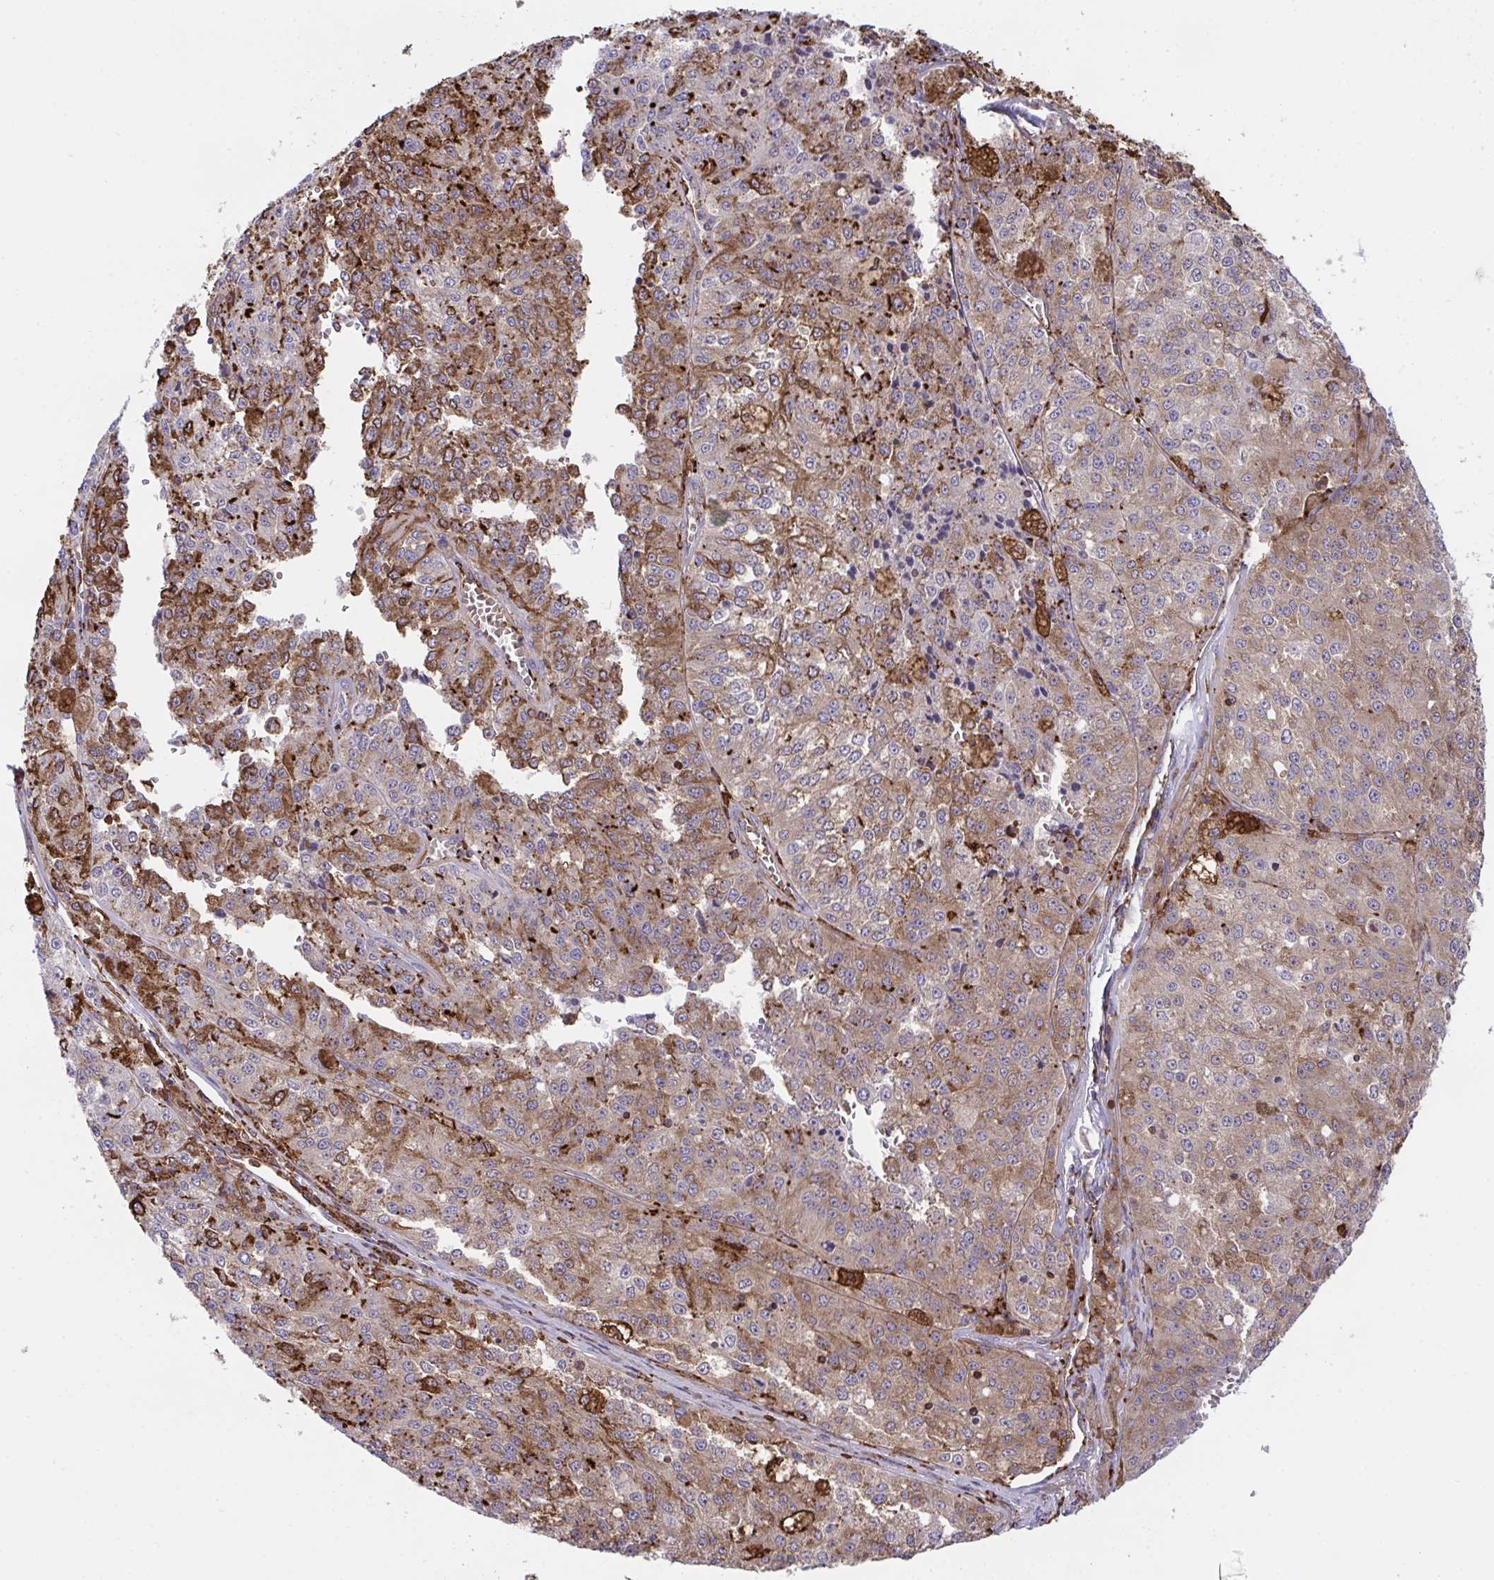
{"staining": {"intensity": "moderate", "quantity": ">75%", "location": "cytoplasmic/membranous"}, "tissue": "melanoma", "cell_type": "Tumor cells", "image_type": "cancer", "snomed": [{"axis": "morphology", "description": "Malignant melanoma, Metastatic site"}, {"axis": "topography", "description": "Lymph node"}], "caption": "Malignant melanoma (metastatic site) tissue demonstrates moderate cytoplasmic/membranous staining in about >75% of tumor cells, visualized by immunohistochemistry.", "gene": "PPIH", "patient": {"sex": "female", "age": 64}}